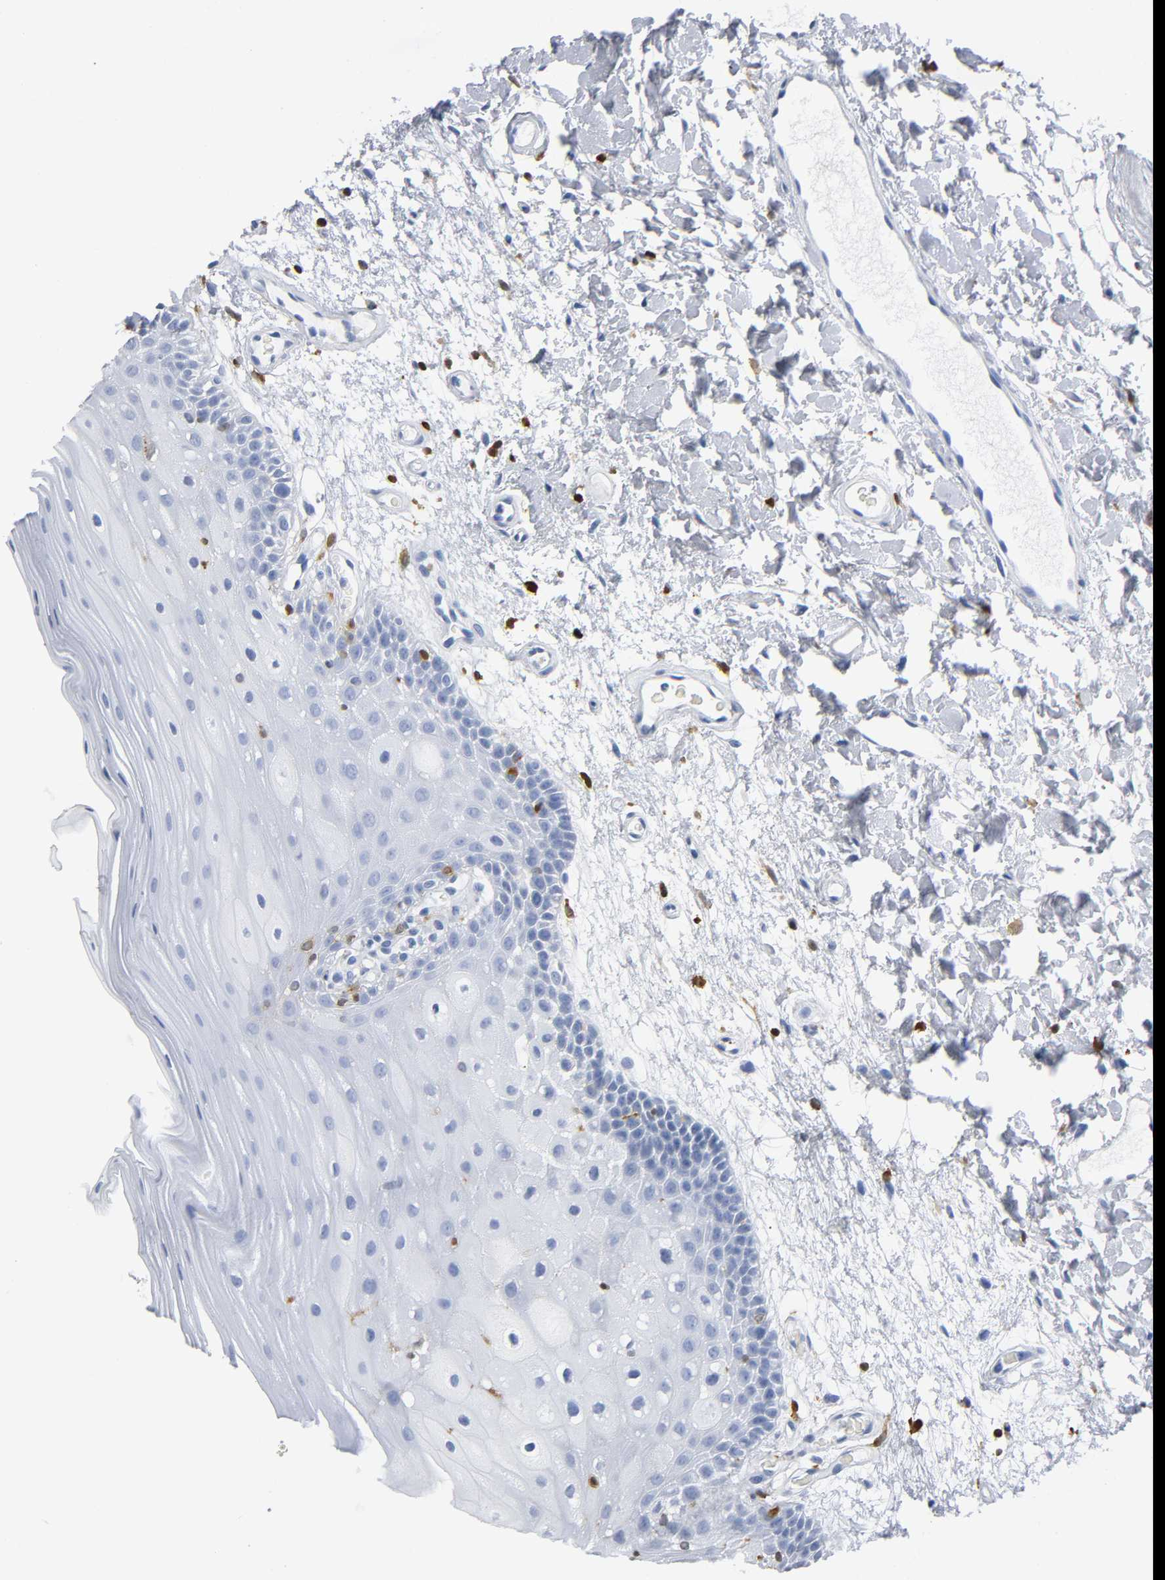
{"staining": {"intensity": "negative", "quantity": "none", "location": "none"}, "tissue": "oral mucosa", "cell_type": "Squamous epithelial cells", "image_type": "normal", "snomed": [{"axis": "morphology", "description": "Normal tissue, NOS"}, {"axis": "morphology", "description": "Squamous cell carcinoma, NOS"}, {"axis": "topography", "description": "Skeletal muscle"}, {"axis": "topography", "description": "Oral tissue"}, {"axis": "topography", "description": "Head-Neck"}], "caption": "IHC photomicrograph of unremarkable oral mucosa stained for a protein (brown), which reveals no staining in squamous epithelial cells.", "gene": "DOK2", "patient": {"sex": "male", "age": 71}}